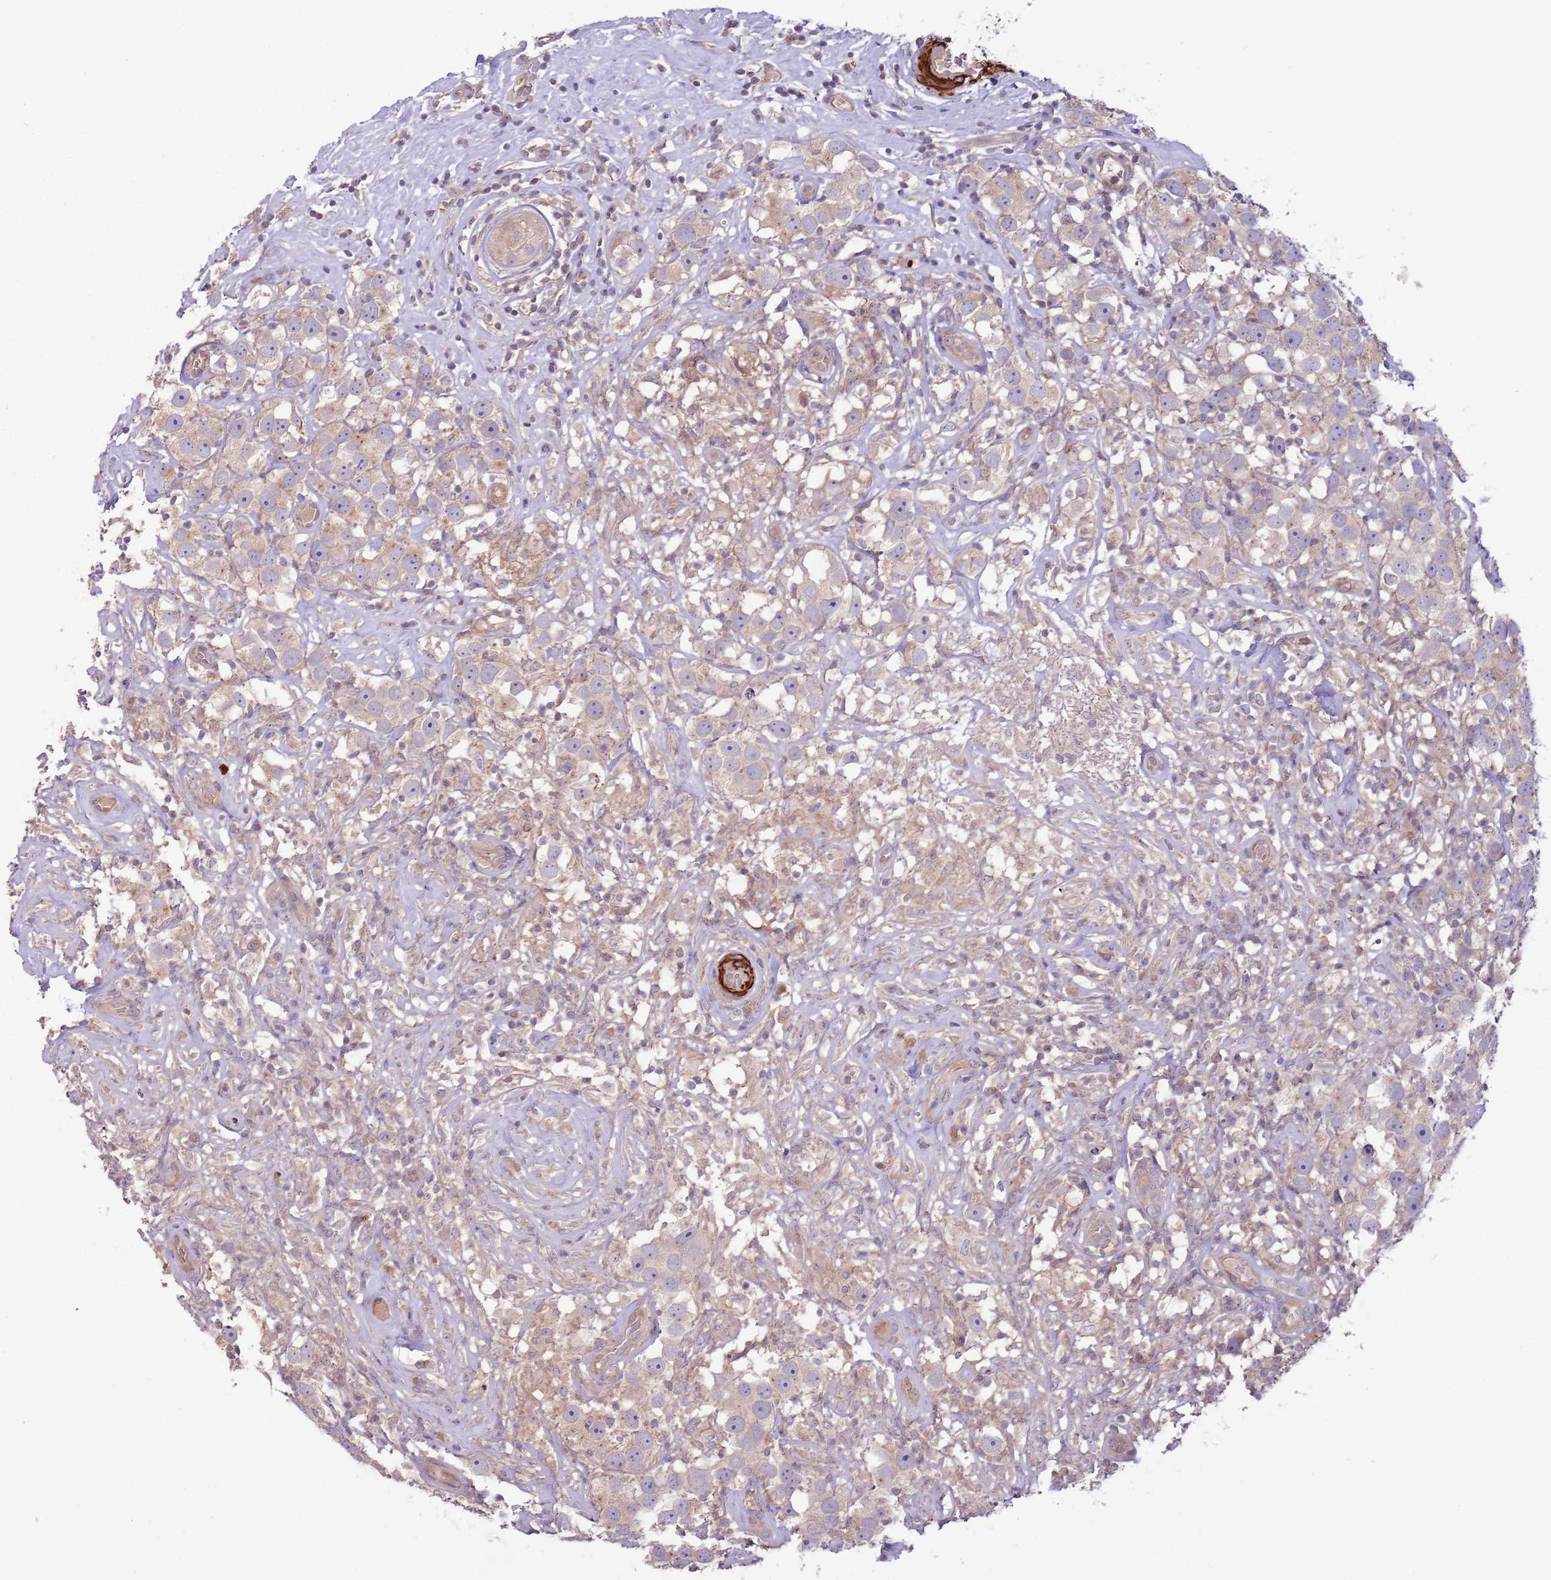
{"staining": {"intensity": "negative", "quantity": "none", "location": "none"}, "tissue": "testis cancer", "cell_type": "Tumor cells", "image_type": "cancer", "snomed": [{"axis": "morphology", "description": "Seminoma, NOS"}, {"axis": "topography", "description": "Testis"}], "caption": "The image reveals no staining of tumor cells in testis seminoma.", "gene": "RNF128", "patient": {"sex": "male", "age": 49}}